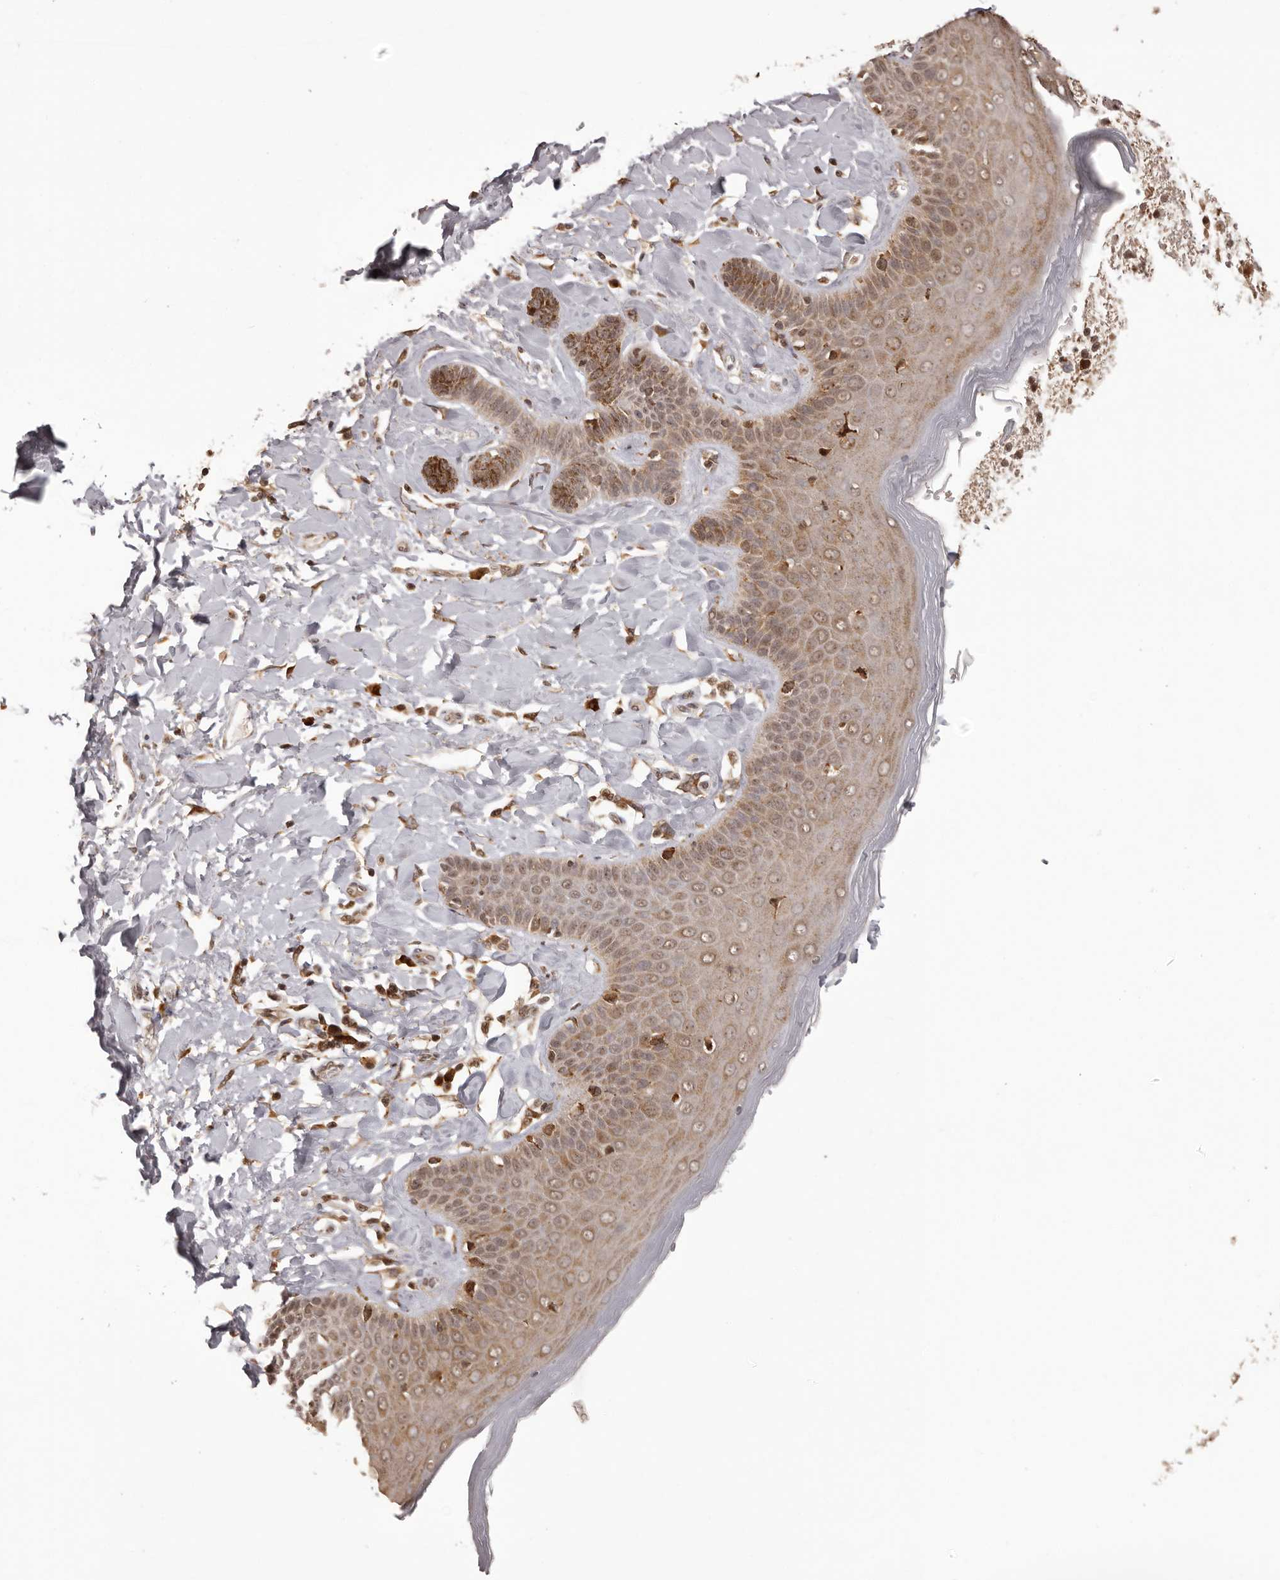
{"staining": {"intensity": "moderate", "quantity": ">75%", "location": "cytoplasmic/membranous,nuclear"}, "tissue": "skin", "cell_type": "Epidermal cells", "image_type": "normal", "snomed": [{"axis": "morphology", "description": "Normal tissue, NOS"}, {"axis": "topography", "description": "Anal"}], "caption": "Epidermal cells demonstrate medium levels of moderate cytoplasmic/membranous,nuclear positivity in about >75% of cells in unremarkable human skin.", "gene": "IL32", "patient": {"sex": "male", "age": 69}}